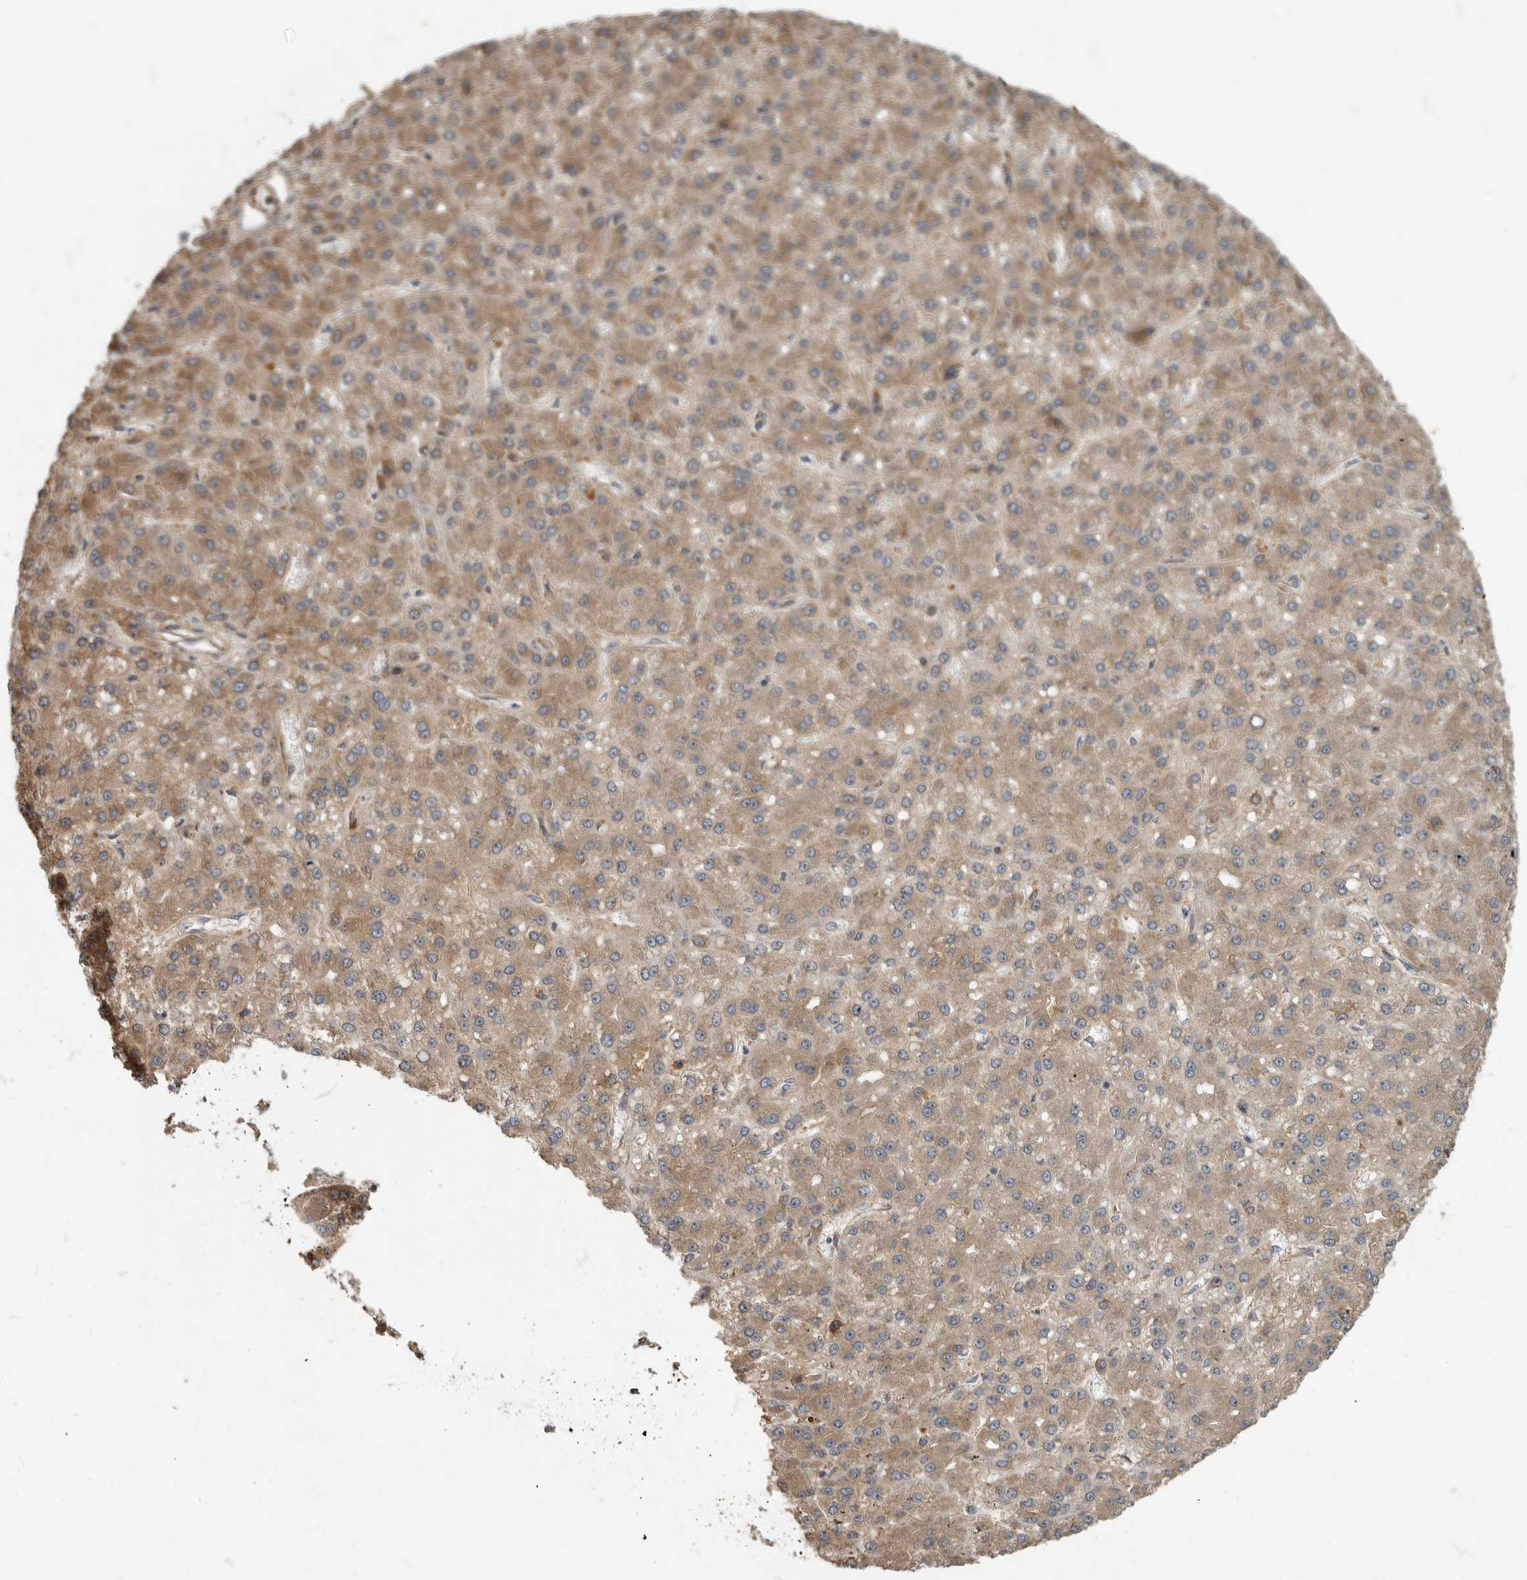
{"staining": {"intensity": "weak", "quantity": ">75%", "location": "cytoplasmic/membranous"}, "tissue": "liver cancer", "cell_type": "Tumor cells", "image_type": "cancer", "snomed": [{"axis": "morphology", "description": "Carcinoma, Hepatocellular, NOS"}, {"axis": "topography", "description": "Liver"}], "caption": "A brown stain shows weak cytoplasmic/membranous positivity of a protein in human liver cancer tumor cells.", "gene": "DAAM1", "patient": {"sex": "male", "age": 67}}